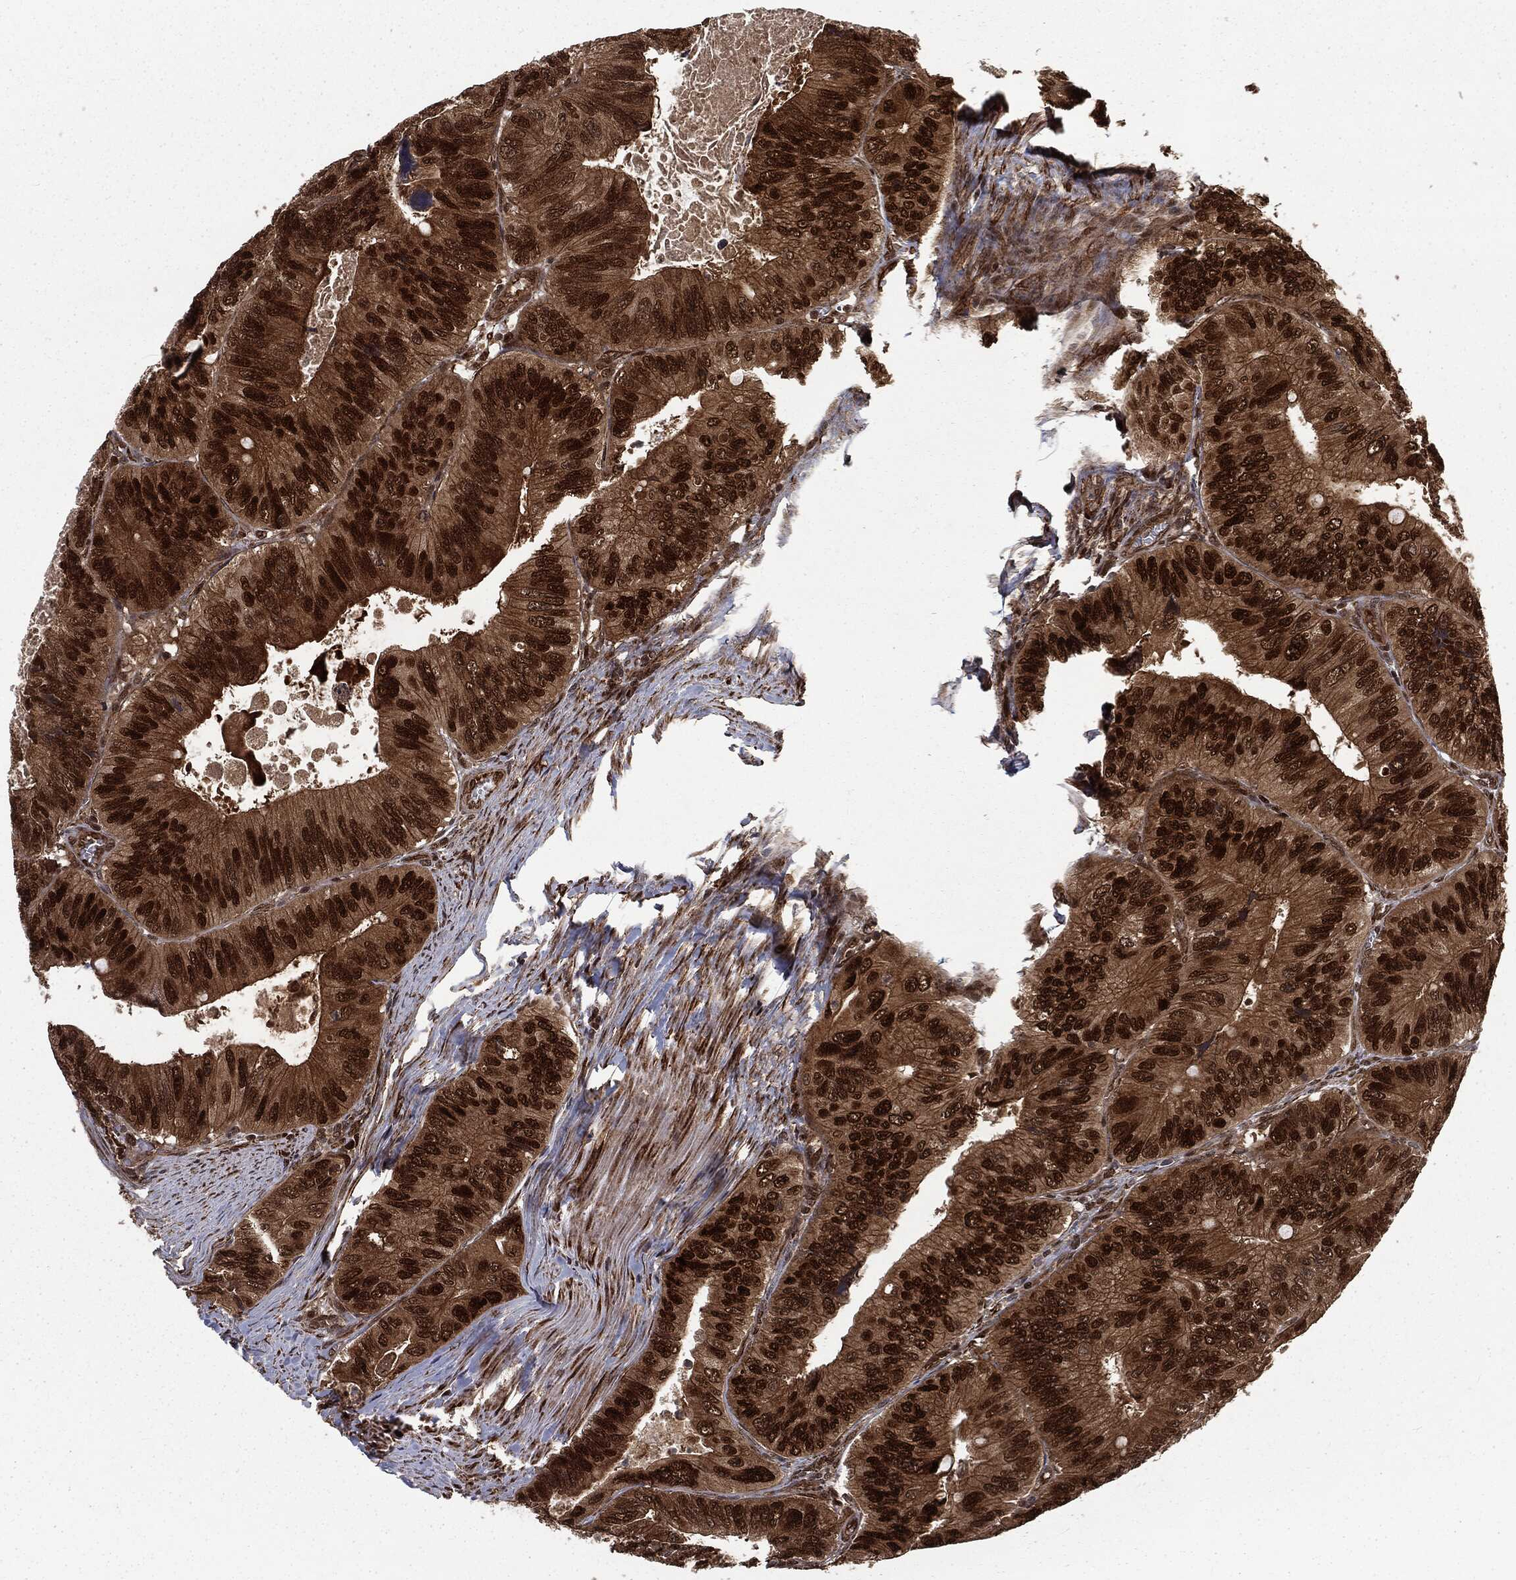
{"staining": {"intensity": "strong", "quantity": ">75%", "location": "cytoplasmic/membranous,nuclear"}, "tissue": "colorectal cancer", "cell_type": "Tumor cells", "image_type": "cancer", "snomed": [{"axis": "morphology", "description": "Adenocarcinoma, NOS"}, {"axis": "topography", "description": "Colon"}], "caption": "The image reveals immunohistochemical staining of colorectal adenocarcinoma. There is strong cytoplasmic/membranous and nuclear expression is appreciated in about >75% of tumor cells. The staining was performed using DAB (3,3'-diaminobenzidine) to visualize the protein expression in brown, while the nuclei were stained in blue with hematoxylin (Magnification: 20x).", "gene": "RANBP9", "patient": {"sex": "female", "age": 84}}